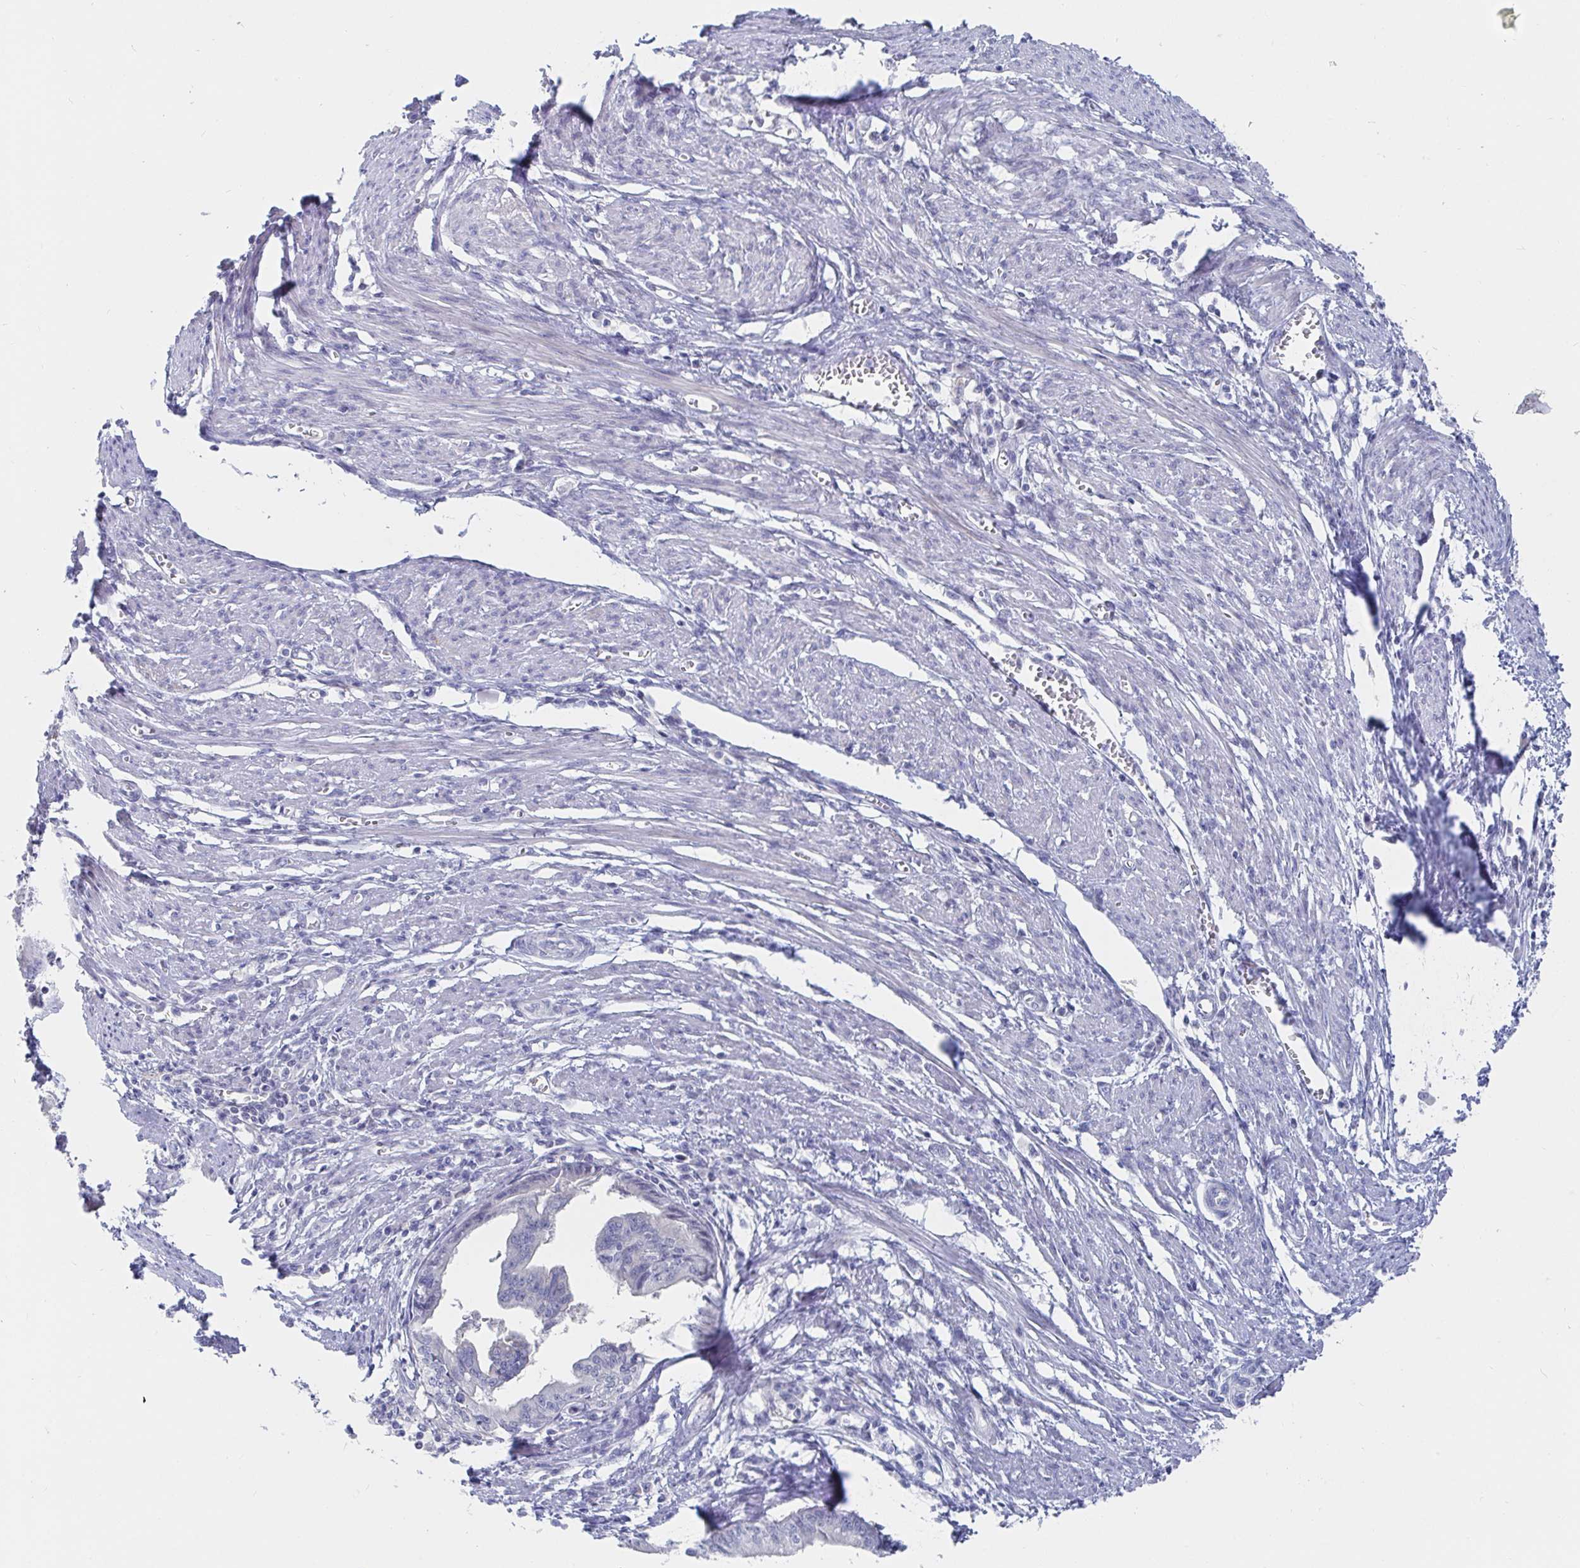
{"staining": {"intensity": "negative", "quantity": "none", "location": "none"}, "tissue": "endometrial cancer", "cell_type": "Tumor cells", "image_type": "cancer", "snomed": [{"axis": "morphology", "description": "Adenocarcinoma, NOS"}, {"axis": "topography", "description": "Endometrium"}], "caption": "Histopathology image shows no protein staining in tumor cells of endometrial cancer tissue.", "gene": "ZNF430", "patient": {"sex": "female", "age": 65}}